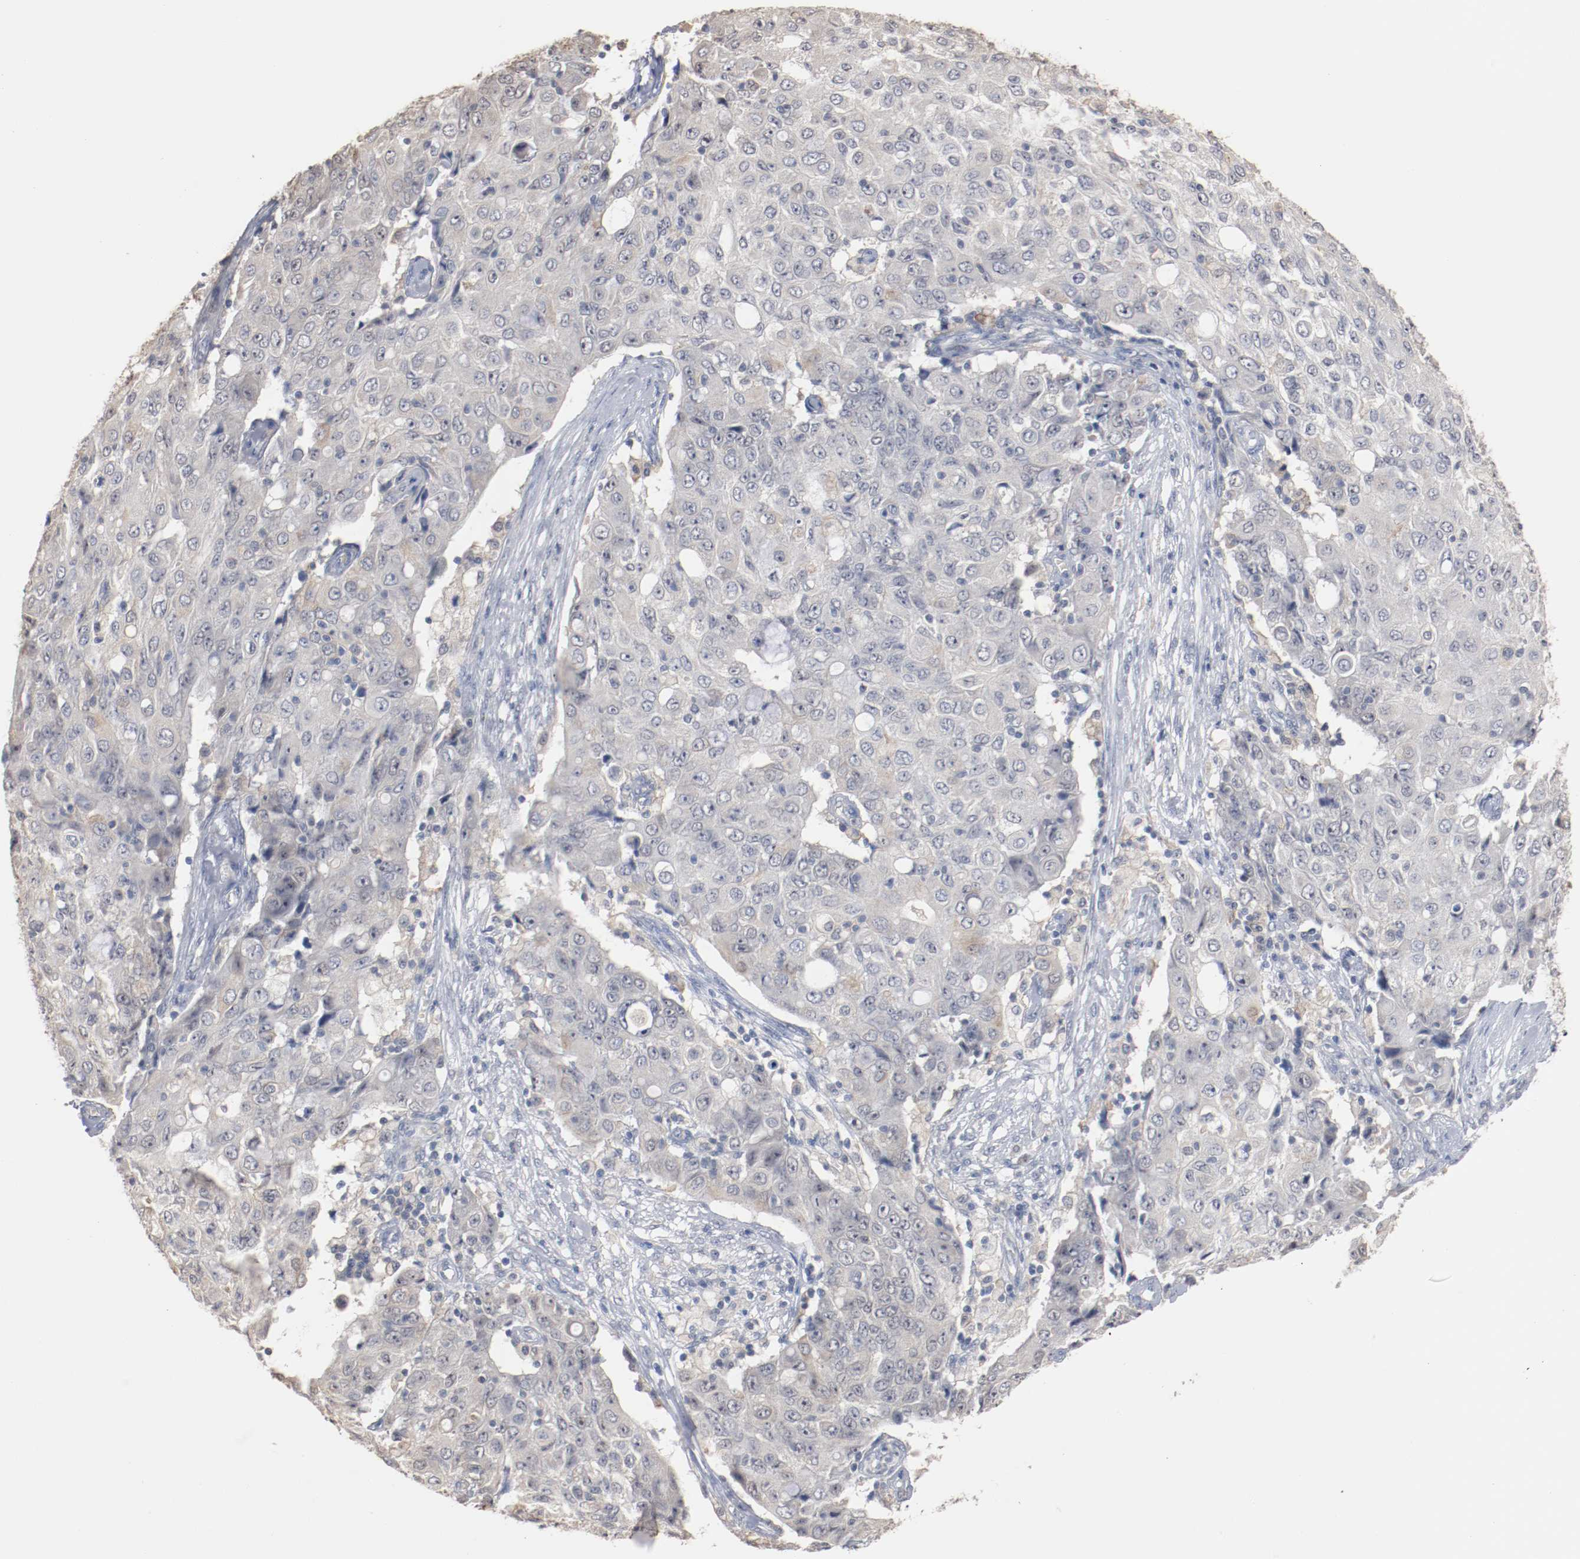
{"staining": {"intensity": "negative", "quantity": "none", "location": "none"}, "tissue": "ovarian cancer", "cell_type": "Tumor cells", "image_type": "cancer", "snomed": [{"axis": "morphology", "description": "Carcinoma, endometroid"}, {"axis": "topography", "description": "Ovary"}], "caption": "This is an IHC photomicrograph of endometroid carcinoma (ovarian). There is no staining in tumor cells.", "gene": "ERICH1", "patient": {"sex": "female", "age": 42}}